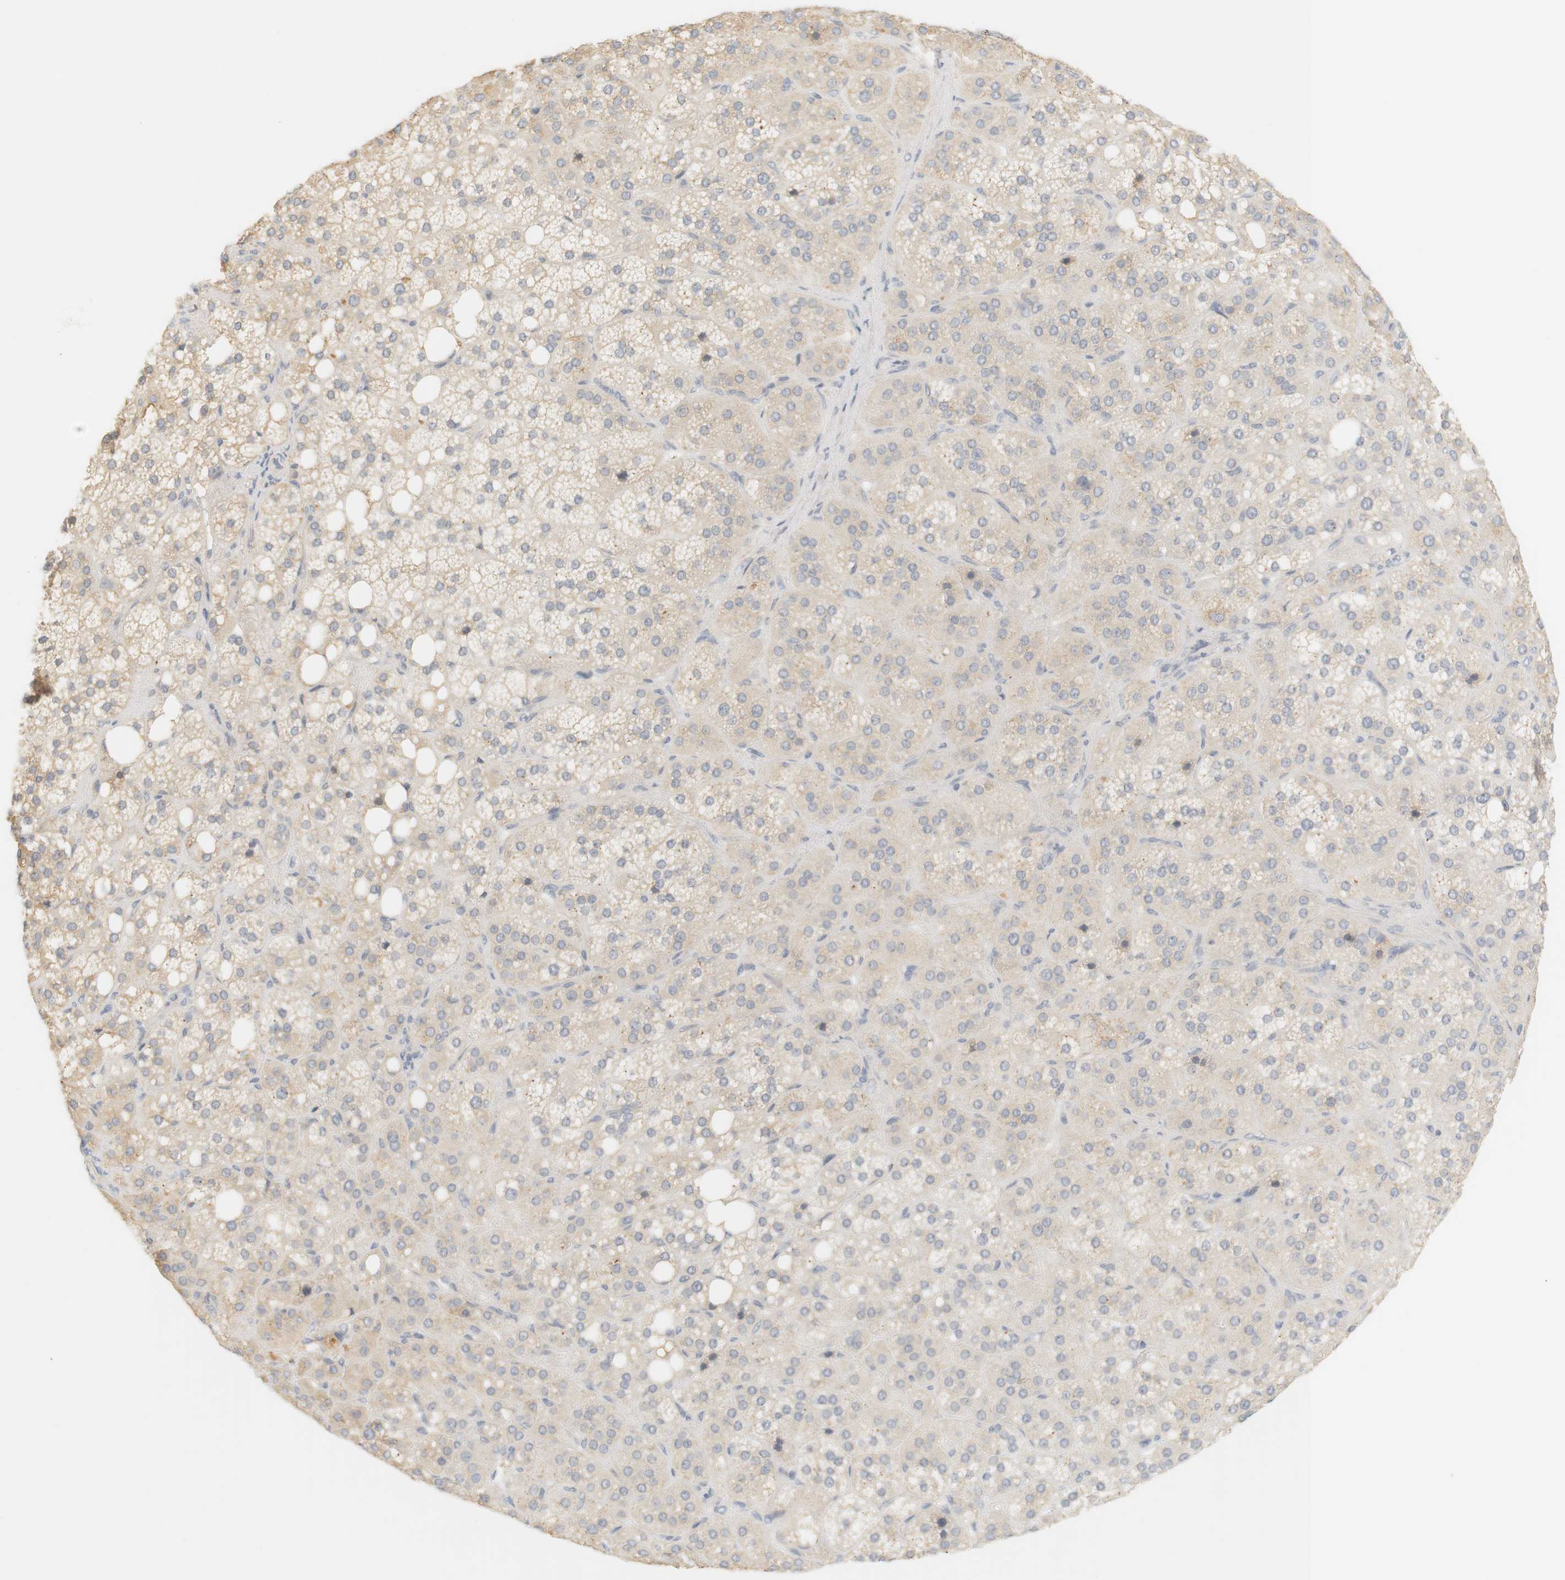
{"staining": {"intensity": "weak", "quantity": "25%-75%", "location": "cytoplasmic/membranous"}, "tissue": "adrenal gland", "cell_type": "Glandular cells", "image_type": "normal", "snomed": [{"axis": "morphology", "description": "Normal tissue, NOS"}, {"axis": "topography", "description": "Adrenal gland"}], "caption": "IHC (DAB (3,3'-diaminobenzidine)) staining of benign adrenal gland displays weak cytoplasmic/membranous protein expression in about 25%-75% of glandular cells. (Brightfield microscopy of DAB IHC at high magnification).", "gene": "RTN3", "patient": {"sex": "female", "age": 59}}